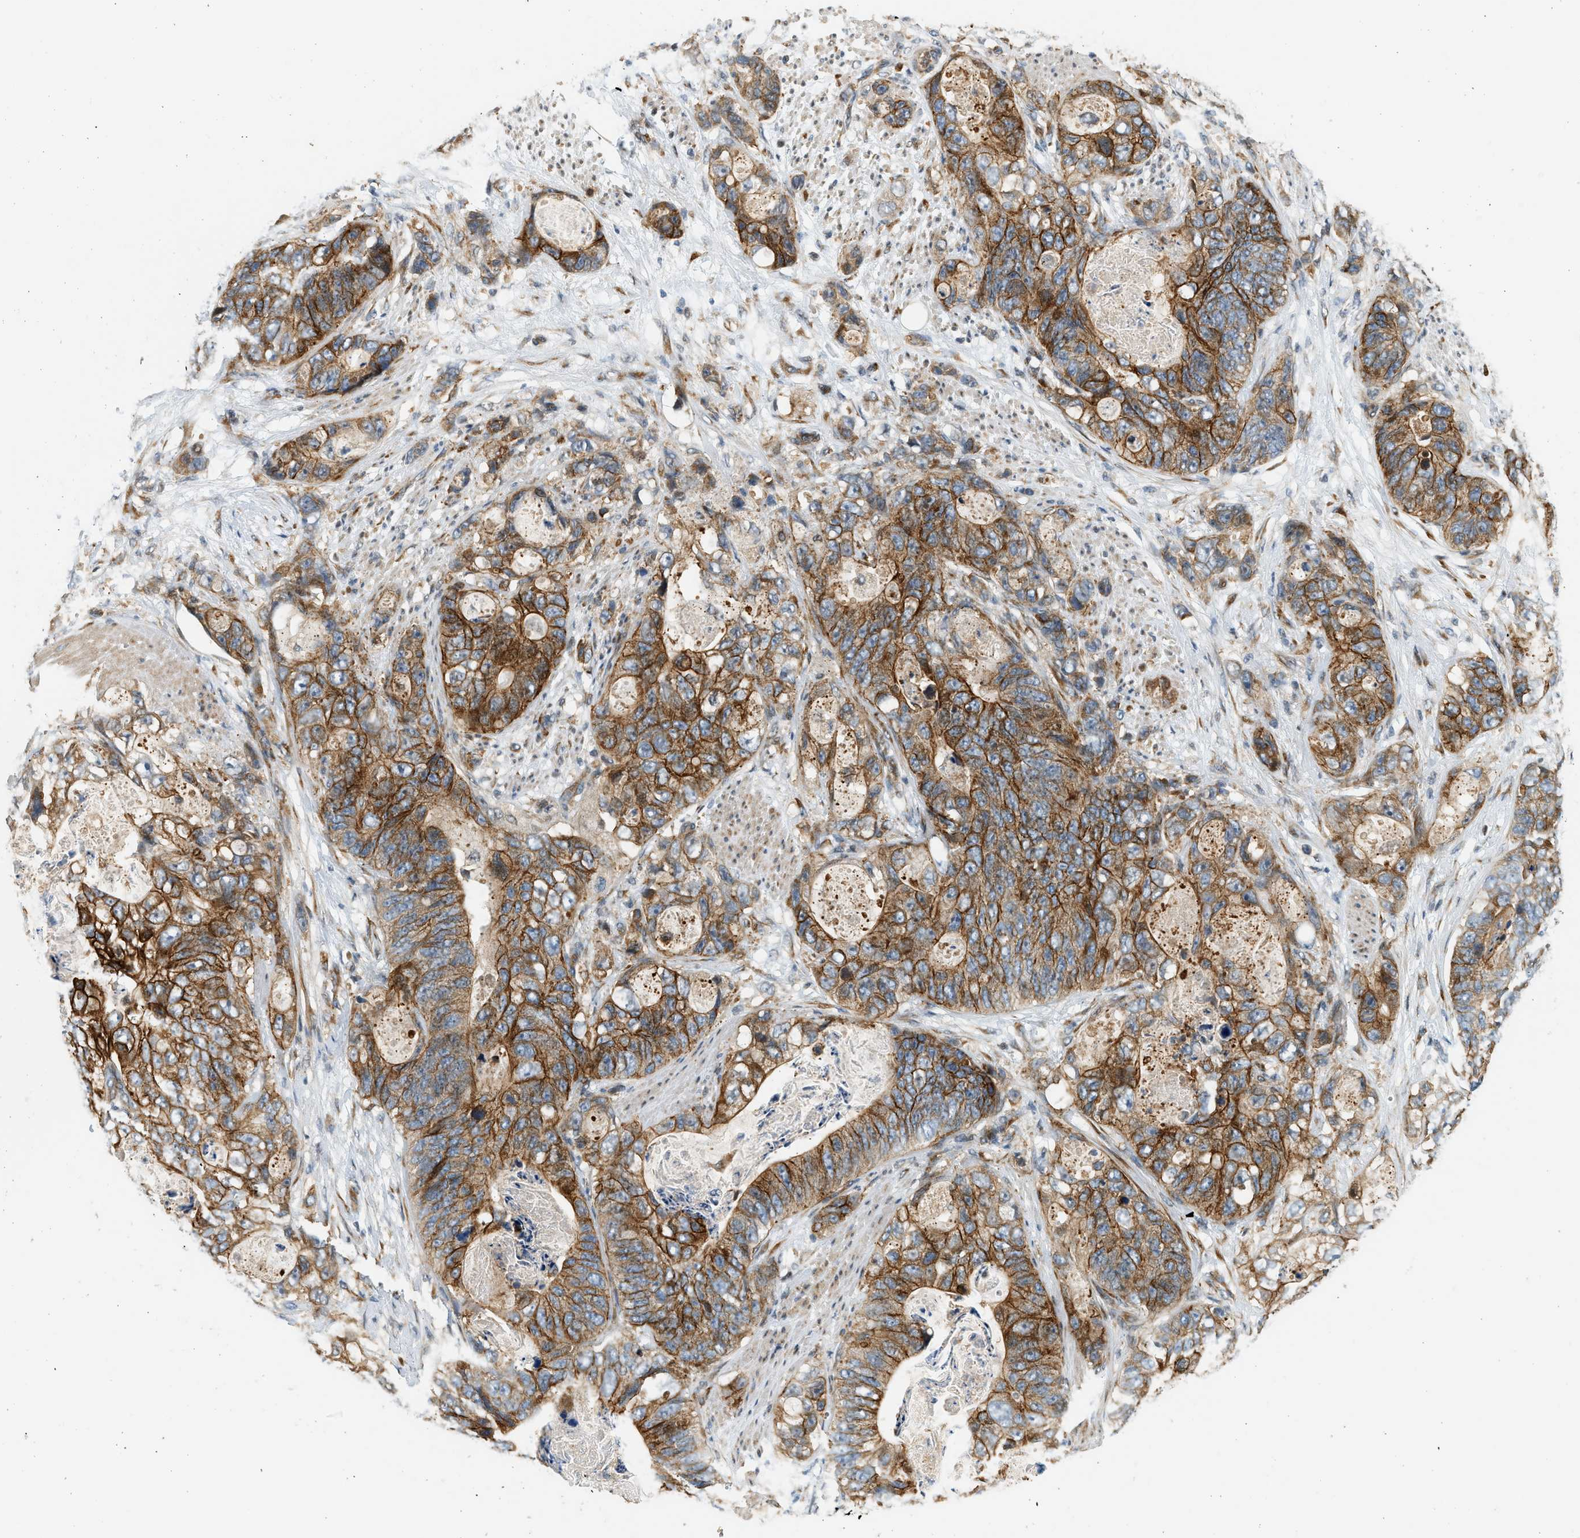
{"staining": {"intensity": "strong", "quantity": ">75%", "location": "cytoplasmic/membranous"}, "tissue": "stomach cancer", "cell_type": "Tumor cells", "image_type": "cancer", "snomed": [{"axis": "morphology", "description": "Adenocarcinoma, NOS"}, {"axis": "topography", "description": "Stomach"}], "caption": "The micrograph exhibits staining of stomach cancer (adenocarcinoma), revealing strong cytoplasmic/membranous protein staining (brown color) within tumor cells. The staining was performed using DAB, with brown indicating positive protein expression. Nuclei are stained blue with hematoxylin.", "gene": "NRSN2", "patient": {"sex": "female", "age": 89}}